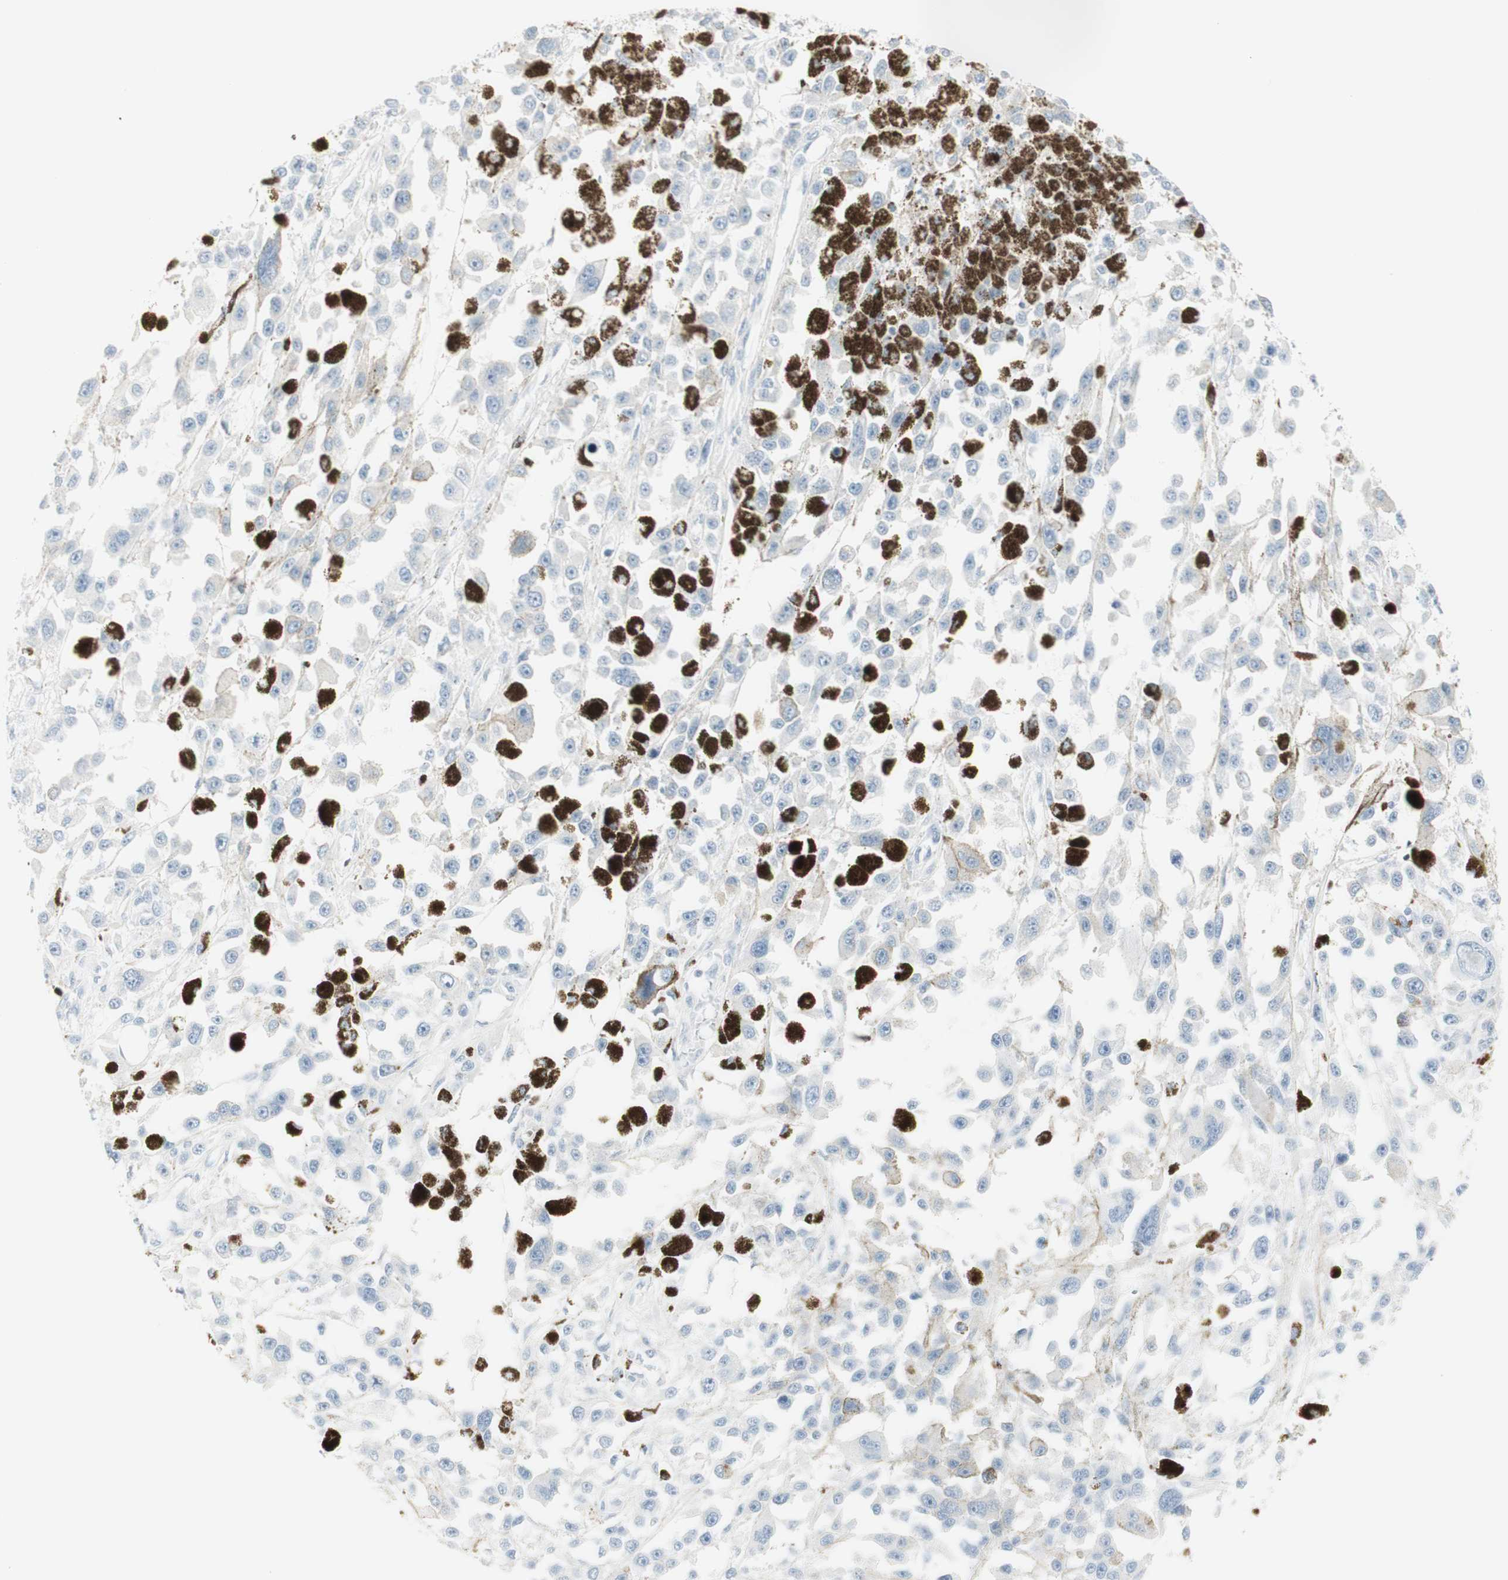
{"staining": {"intensity": "negative", "quantity": "none", "location": "none"}, "tissue": "melanoma", "cell_type": "Tumor cells", "image_type": "cancer", "snomed": [{"axis": "morphology", "description": "Malignant melanoma, Metastatic site"}, {"axis": "topography", "description": "Lymph node"}], "caption": "Image shows no protein staining in tumor cells of malignant melanoma (metastatic site) tissue.", "gene": "MDK", "patient": {"sex": "male", "age": 59}}